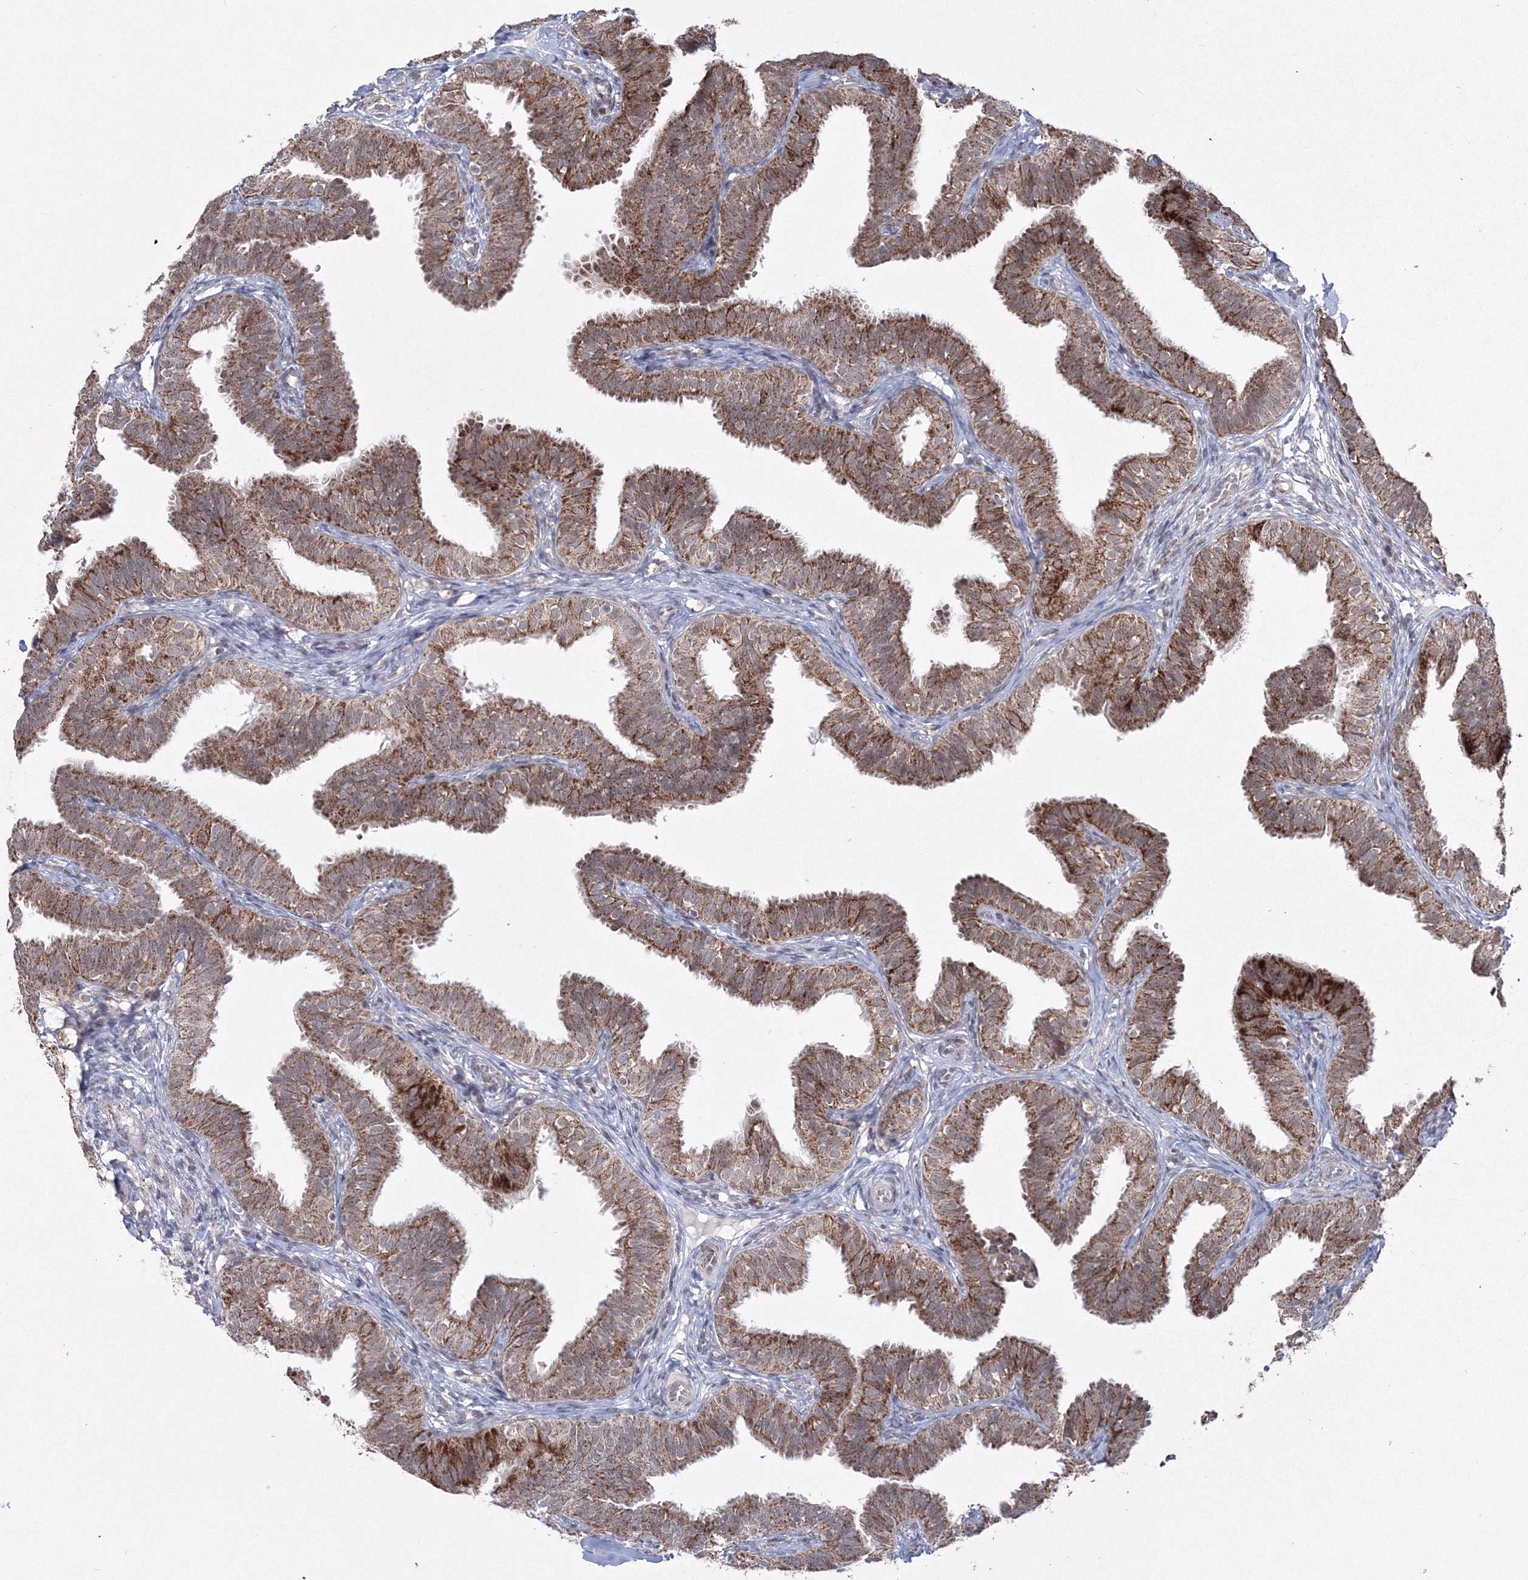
{"staining": {"intensity": "moderate", "quantity": "25%-75%", "location": "cytoplasmic/membranous"}, "tissue": "fallopian tube", "cell_type": "Glandular cells", "image_type": "normal", "snomed": [{"axis": "morphology", "description": "Normal tissue, NOS"}, {"axis": "topography", "description": "Fallopian tube"}], "caption": "Approximately 25%-75% of glandular cells in benign fallopian tube show moderate cytoplasmic/membranous protein positivity as visualized by brown immunohistochemical staining.", "gene": "GRSF1", "patient": {"sex": "female", "age": 35}}